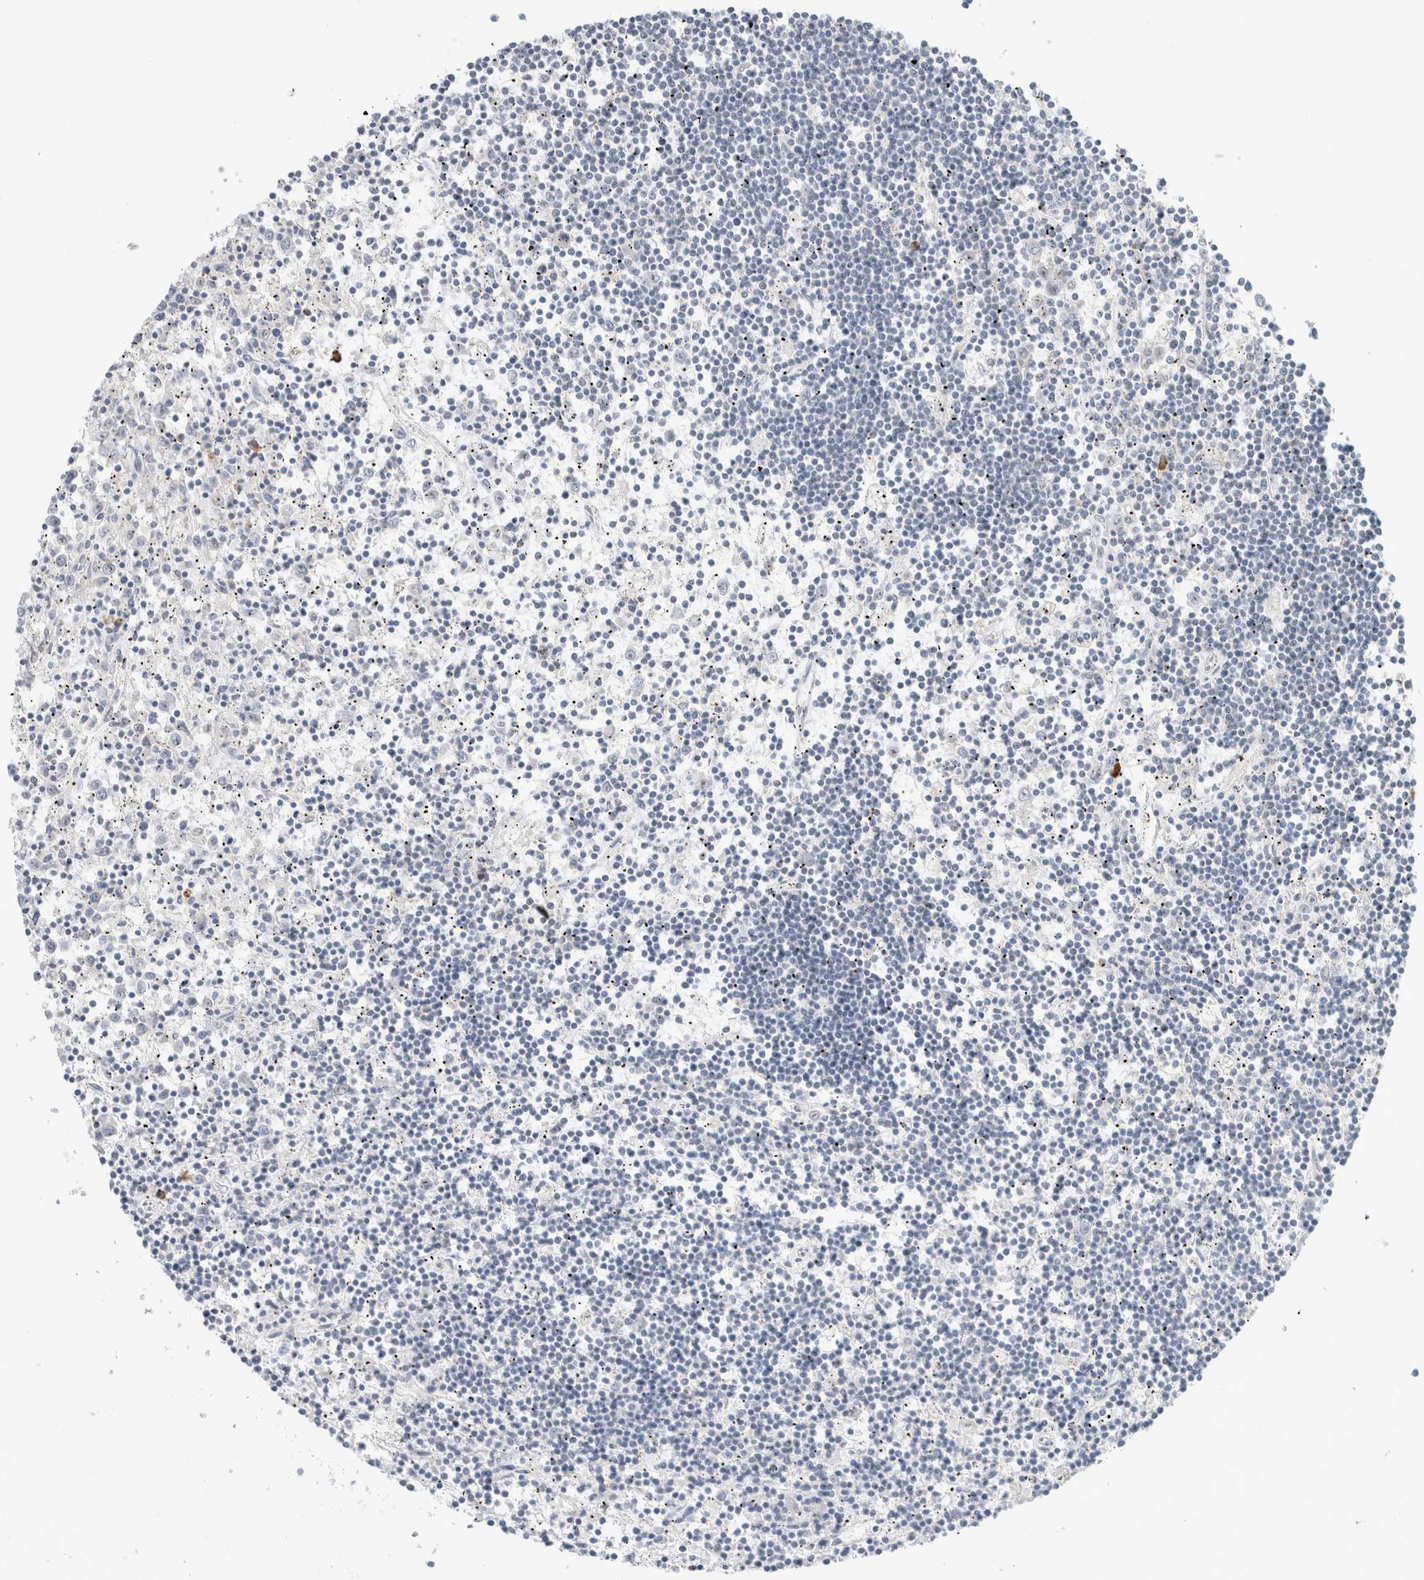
{"staining": {"intensity": "negative", "quantity": "none", "location": "none"}, "tissue": "lymphoma", "cell_type": "Tumor cells", "image_type": "cancer", "snomed": [{"axis": "morphology", "description": "Malignant lymphoma, non-Hodgkin's type, Low grade"}, {"axis": "topography", "description": "Spleen"}], "caption": "Immunohistochemical staining of low-grade malignant lymphoma, non-Hodgkin's type reveals no significant staining in tumor cells.", "gene": "HDLBP", "patient": {"sex": "male", "age": 76}}